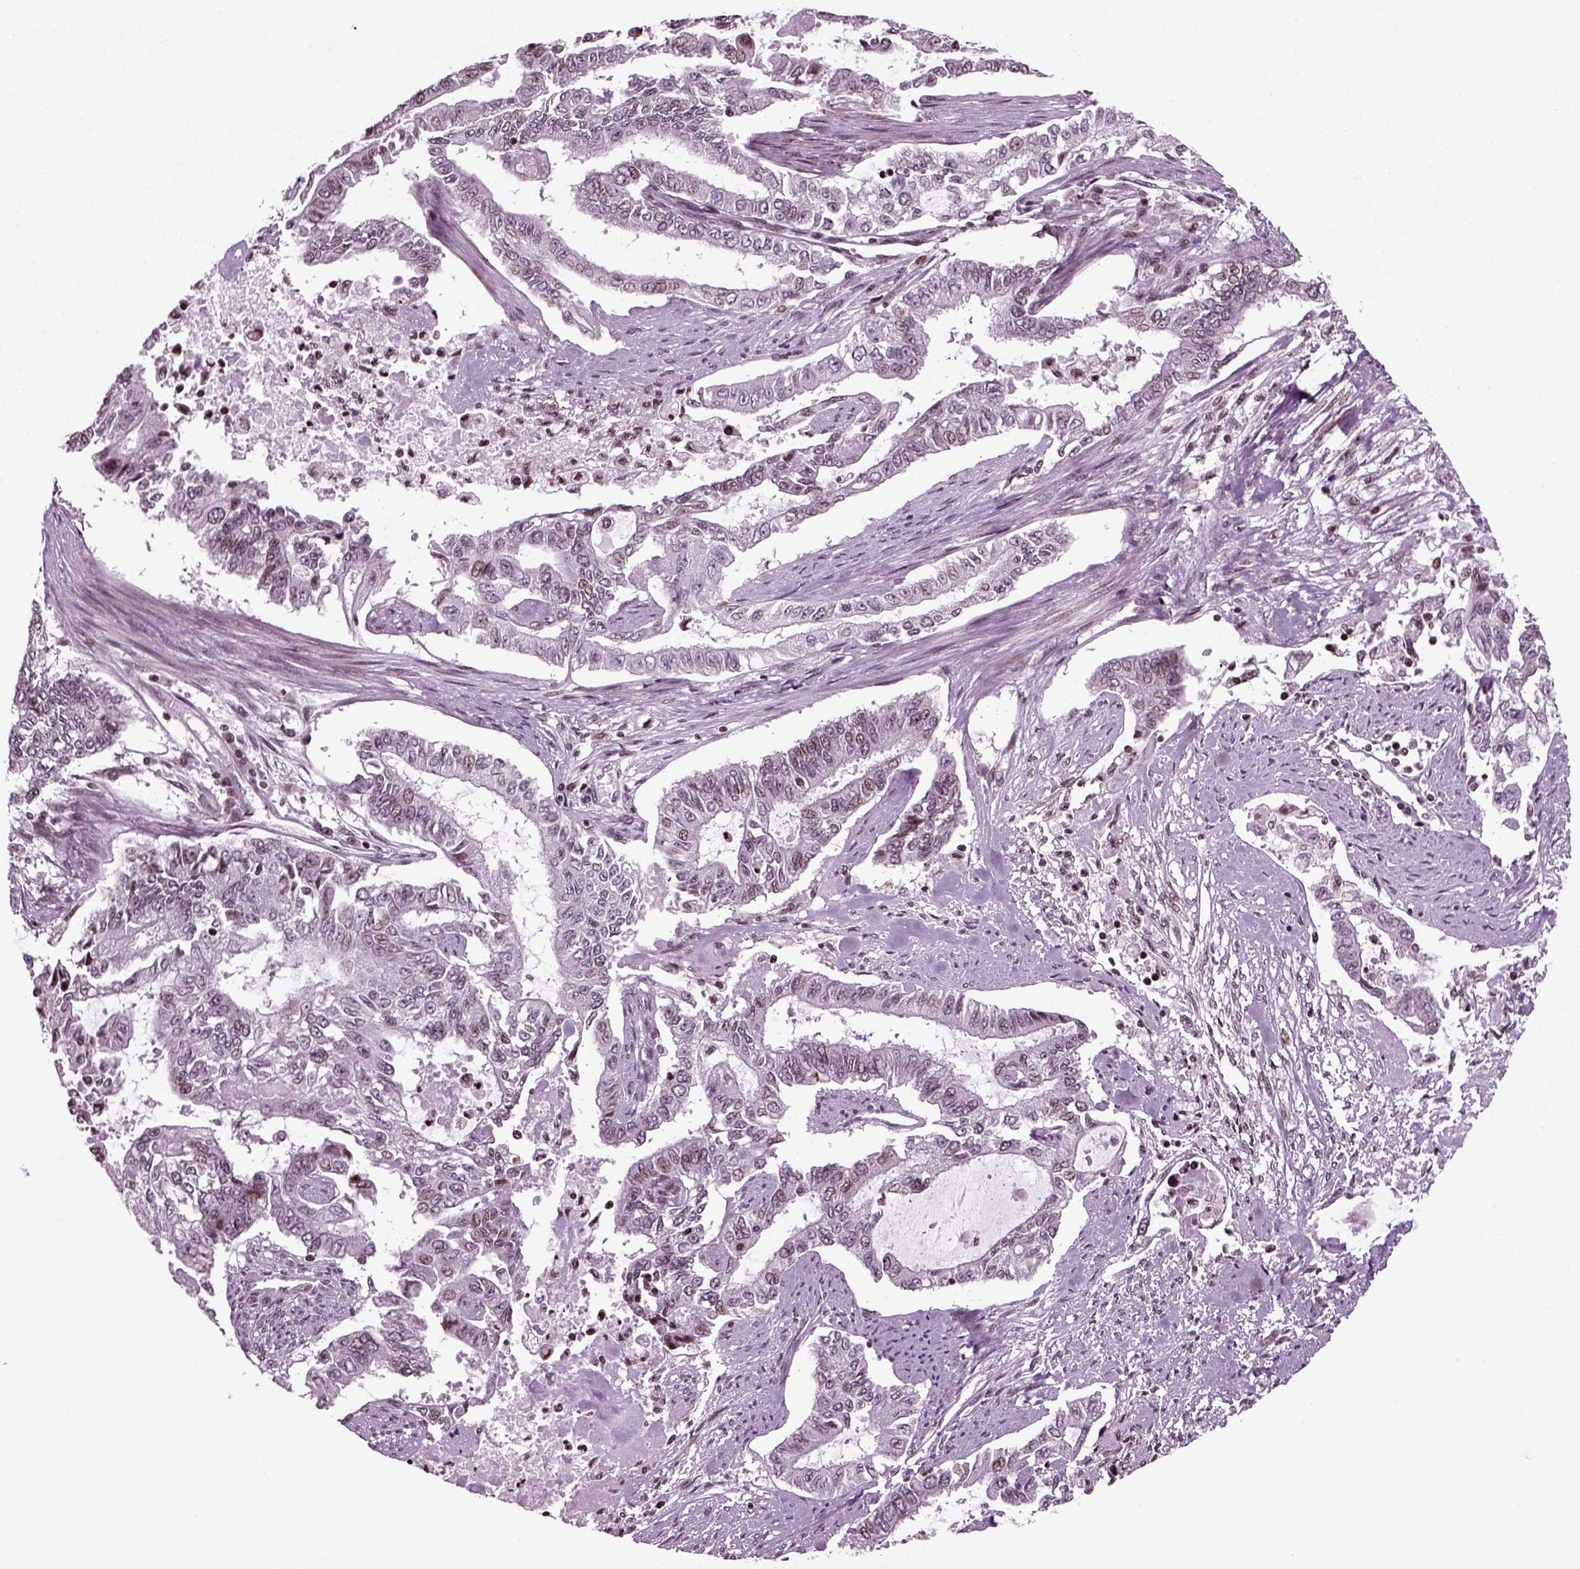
{"staining": {"intensity": "weak", "quantity": "<25%", "location": "nuclear"}, "tissue": "endometrial cancer", "cell_type": "Tumor cells", "image_type": "cancer", "snomed": [{"axis": "morphology", "description": "Adenocarcinoma, NOS"}, {"axis": "topography", "description": "Uterus"}], "caption": "This is an immunohistochemistry (IHC) histopathology image of human endometrial cancer. There is no staining in tumor cells.", "gene": "HEYL", "patient": {"sex": "female", "age": 59}}